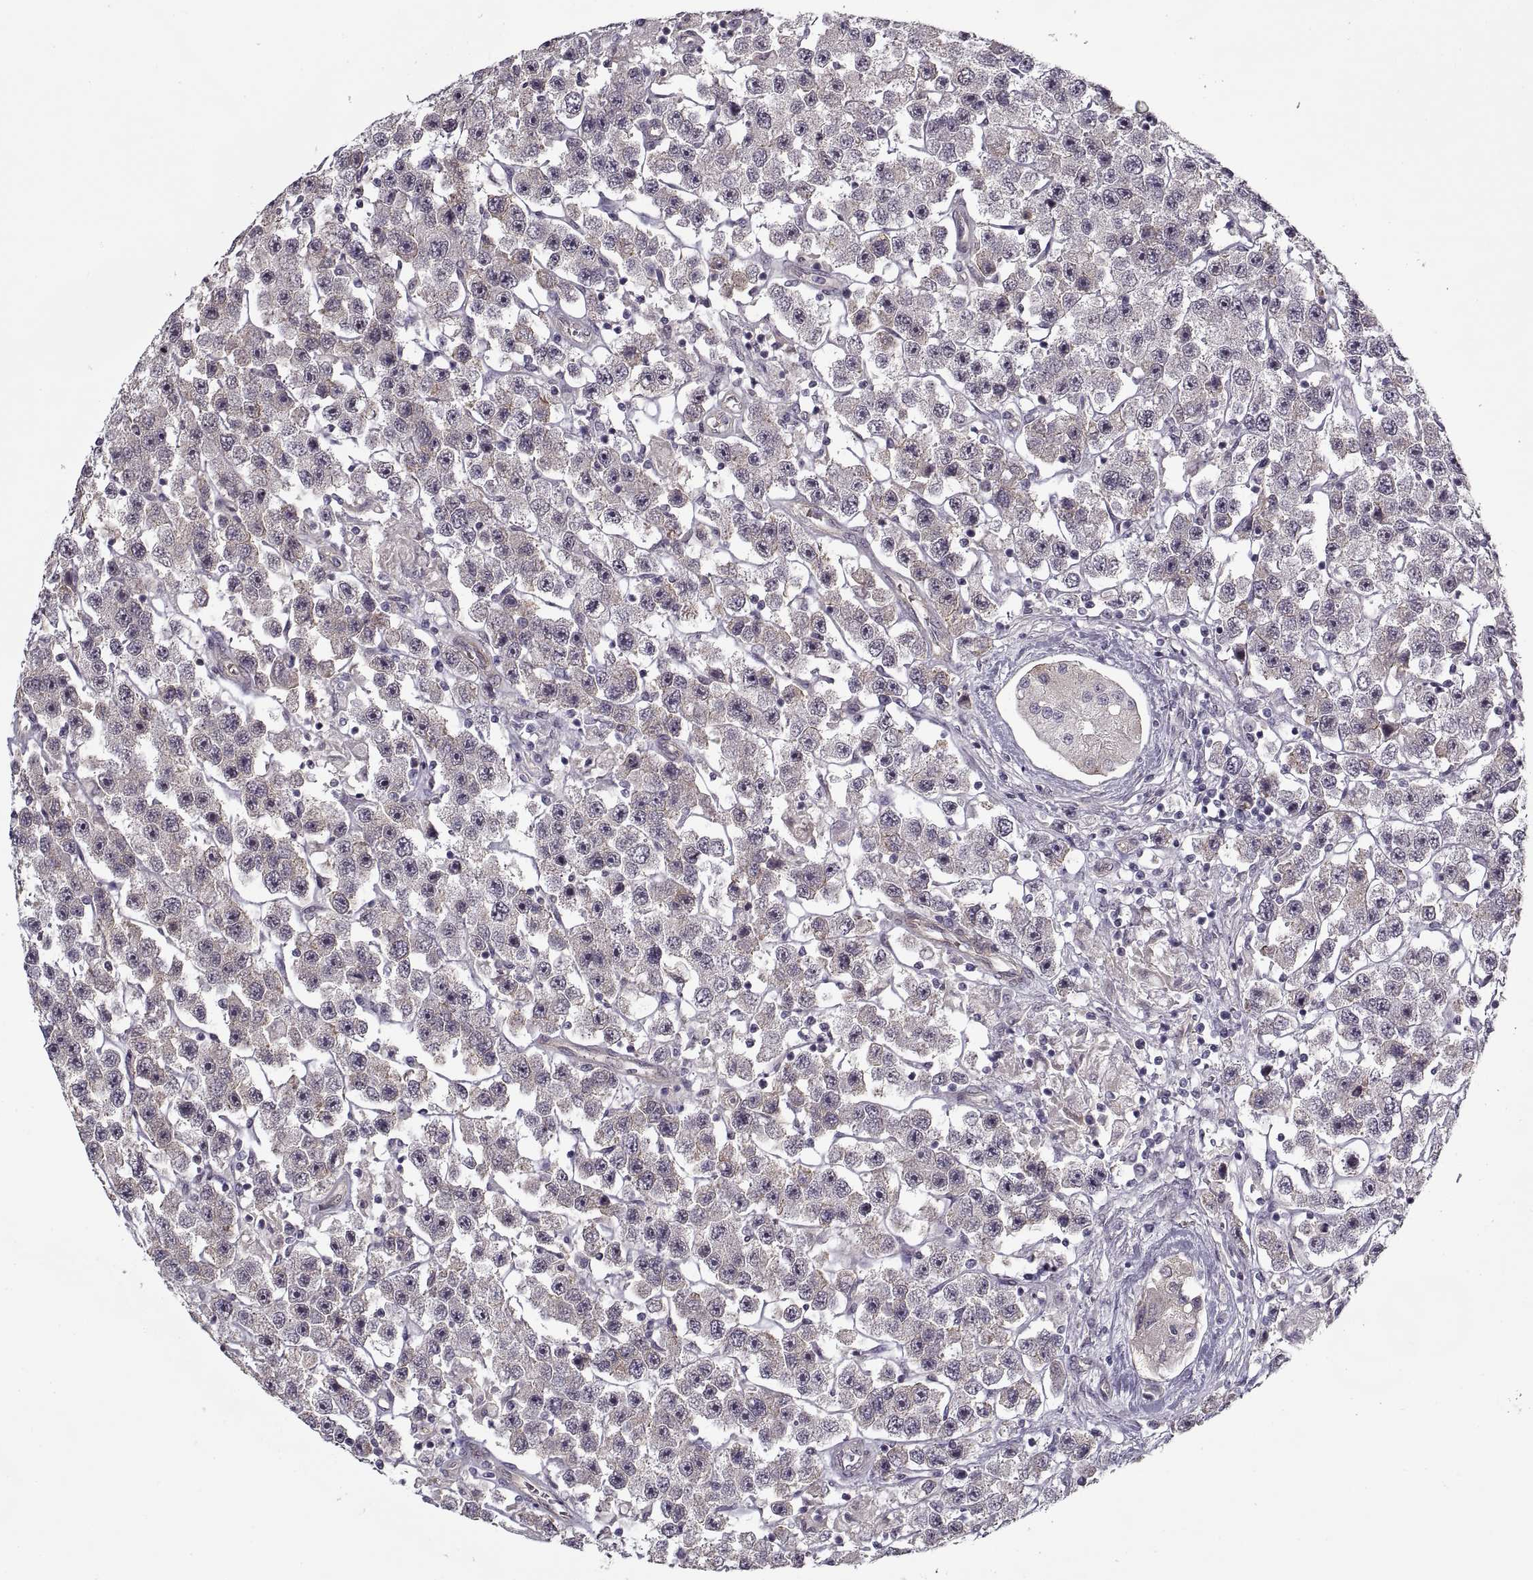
{"staining": {"intensity": "negative", "quantity": "none", "location": "none"}, "tissue": "testis cancer", "cell_type": "Tumor cells", "image_type": "cancer", "snomed": [{"axis": "morphology", "description": "Seminoma, NOS"}, {"axis": "topography", "description": "Testis"}], "caption": "This is an immunohistochemistry (IHC) micrograph of seminoma (testis). There is no expression in tumor cells.", "gene": "LAMB2", "patient": {"sex": "male", "age": 45}}